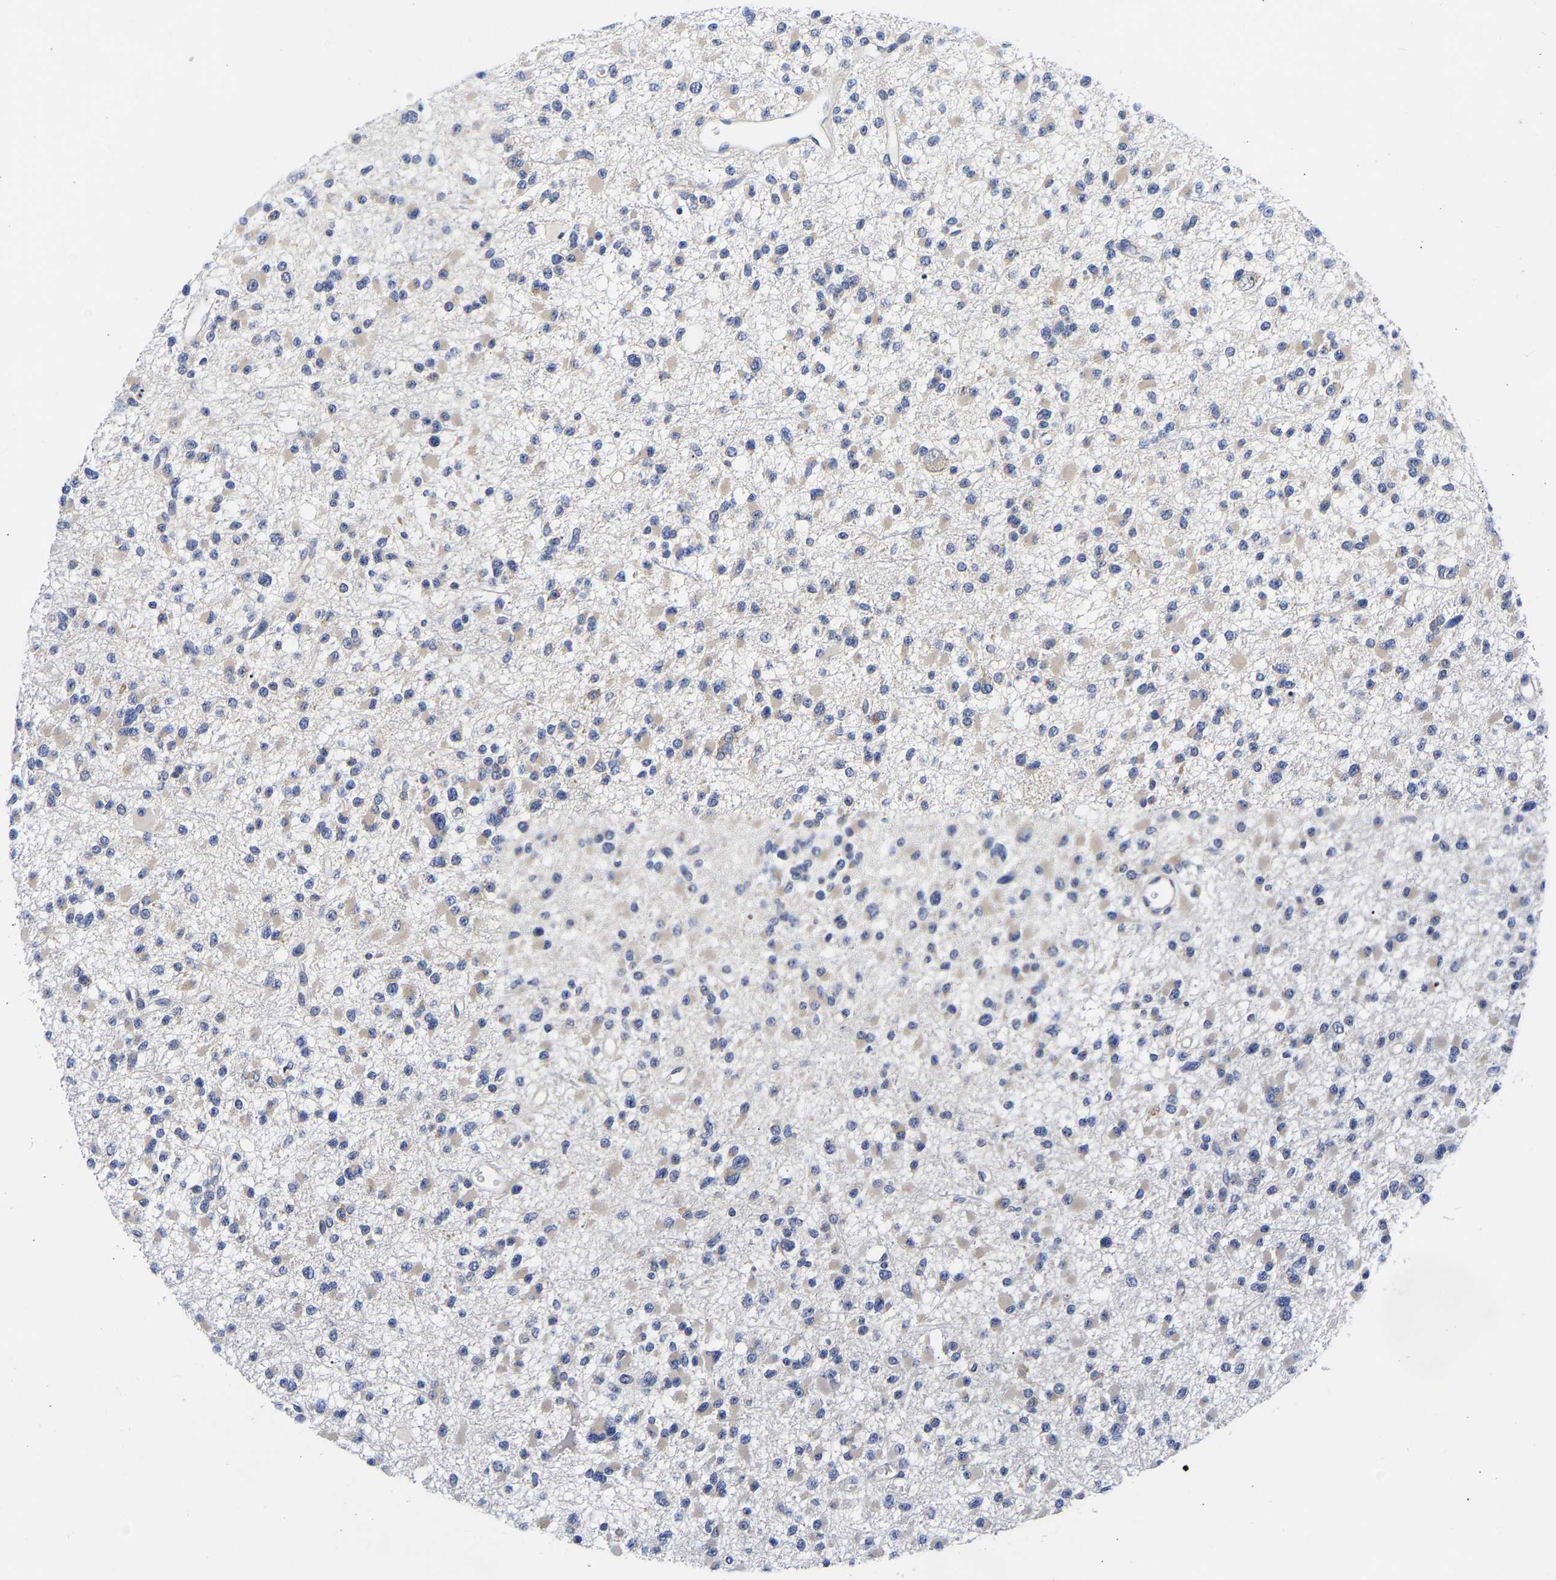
{"staining": {"intensity": "negative", "quantity": "none", "location": "none"}, "tissue": "glioma", "cell_type": "Tumor cells", "image_type": "cancer", "snomed": [{"axis": "morphology", "description": "Glioma, malignant, Low grade"}, {"axis": "topography", "description": "Brain"}], "caption": "Tumor cells show no significant expression in glioma. (DAB (3,3'-diaminobenzidine) IHC with hematoxylin counter stain).", "gene": "CCDC6", "patient": {"sex": "female", "age": 22}}